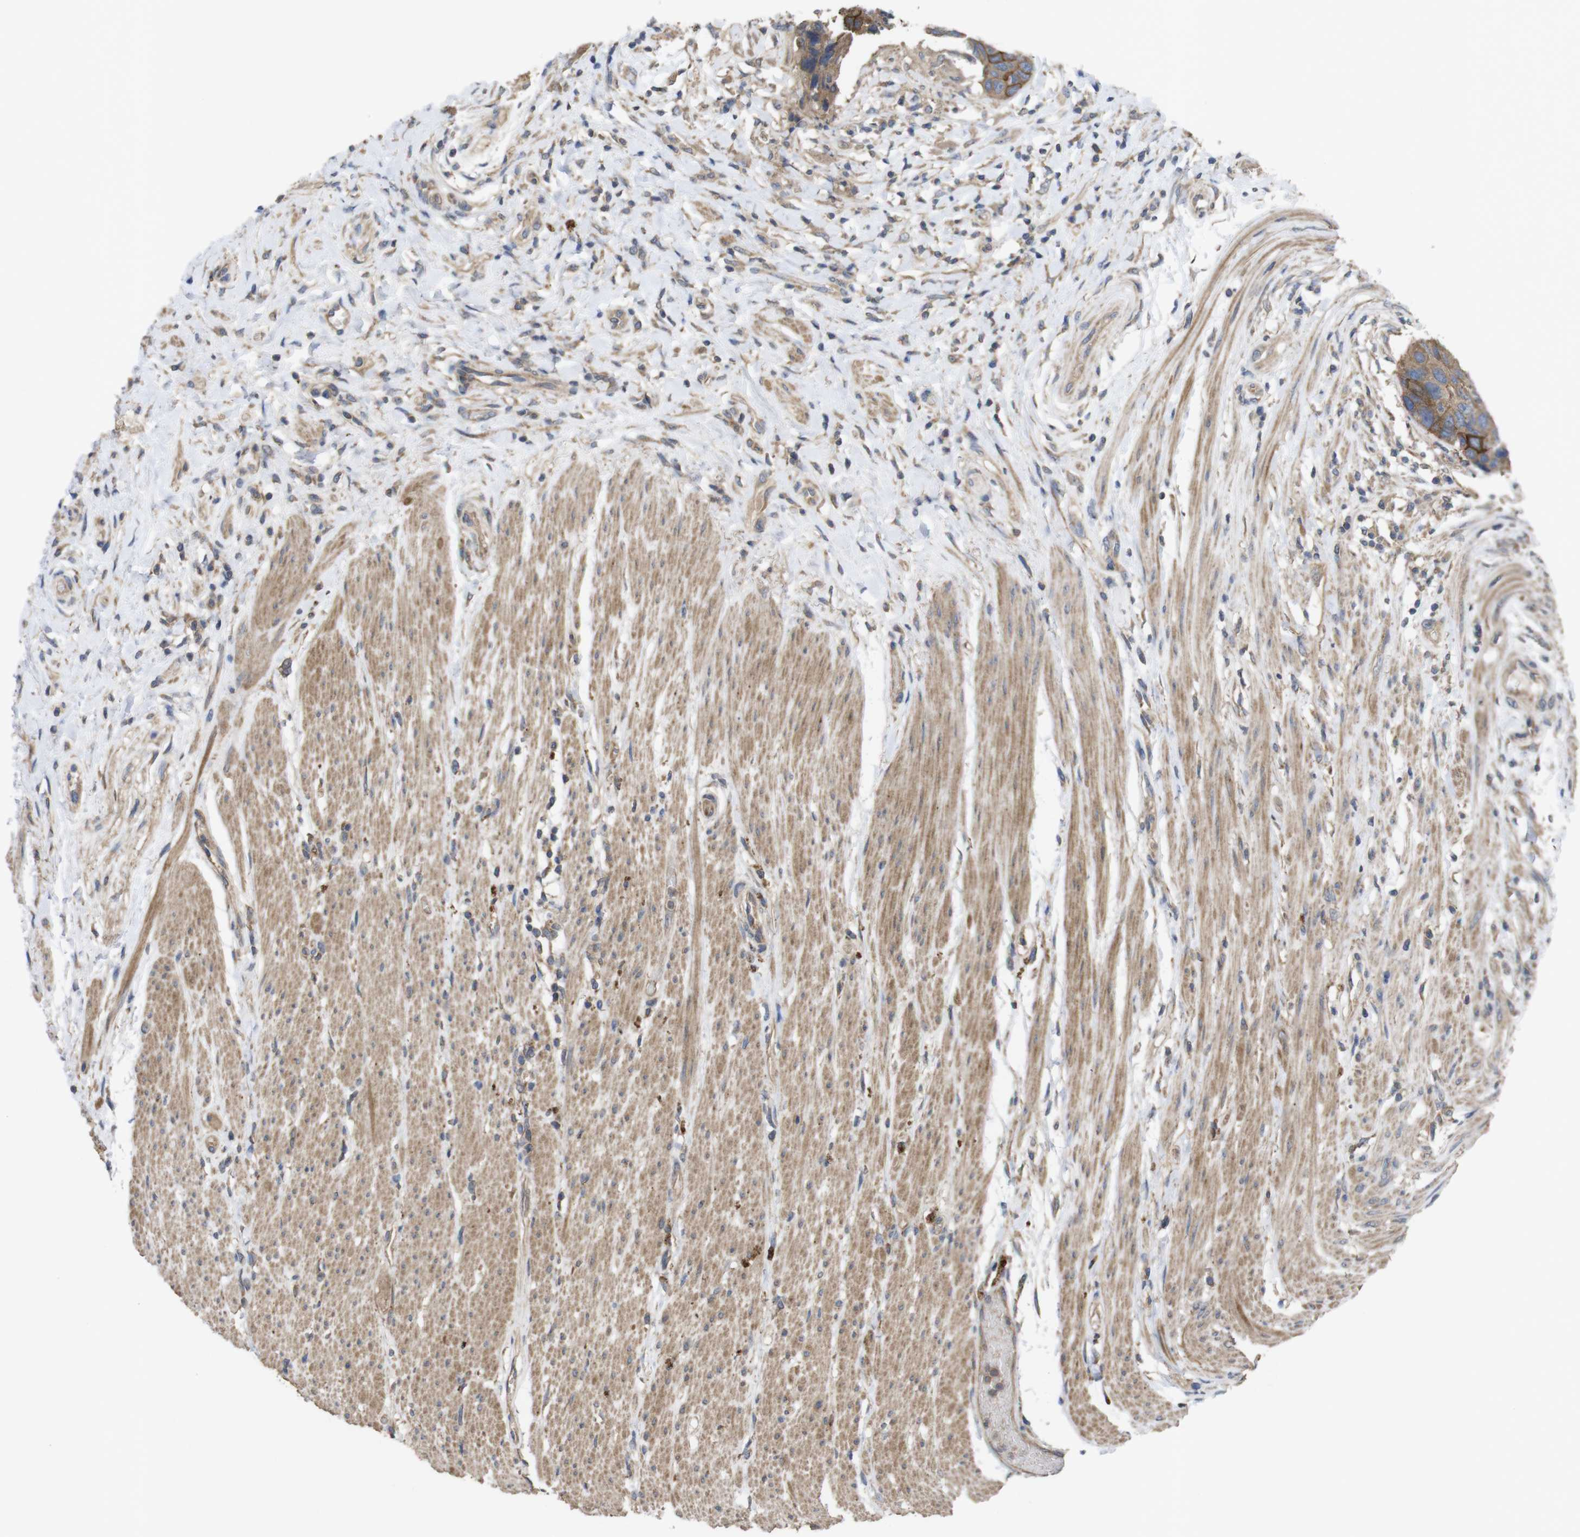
{"staining": {"intensity": "moderate", "quantity": ">75%", "location": "cytoplasmic/membranous"}, "tissue": "colorectal cancer", "cell_type": "Tumor cells", "image_type": "cancer", "snomed": [{"axis": "morphology", "description": "Adenocarcinoma, NOS"}, {"axis": "topography", "description": "Rectum"}], "caption": "Human colorectal cancer stained with a brown dye displays moderate cytoplasmic/membranous positive positivity in approximately >75% of tumor cells.", "gene": "KCNS3", "patient": {"sex": "male", "age": 51}}